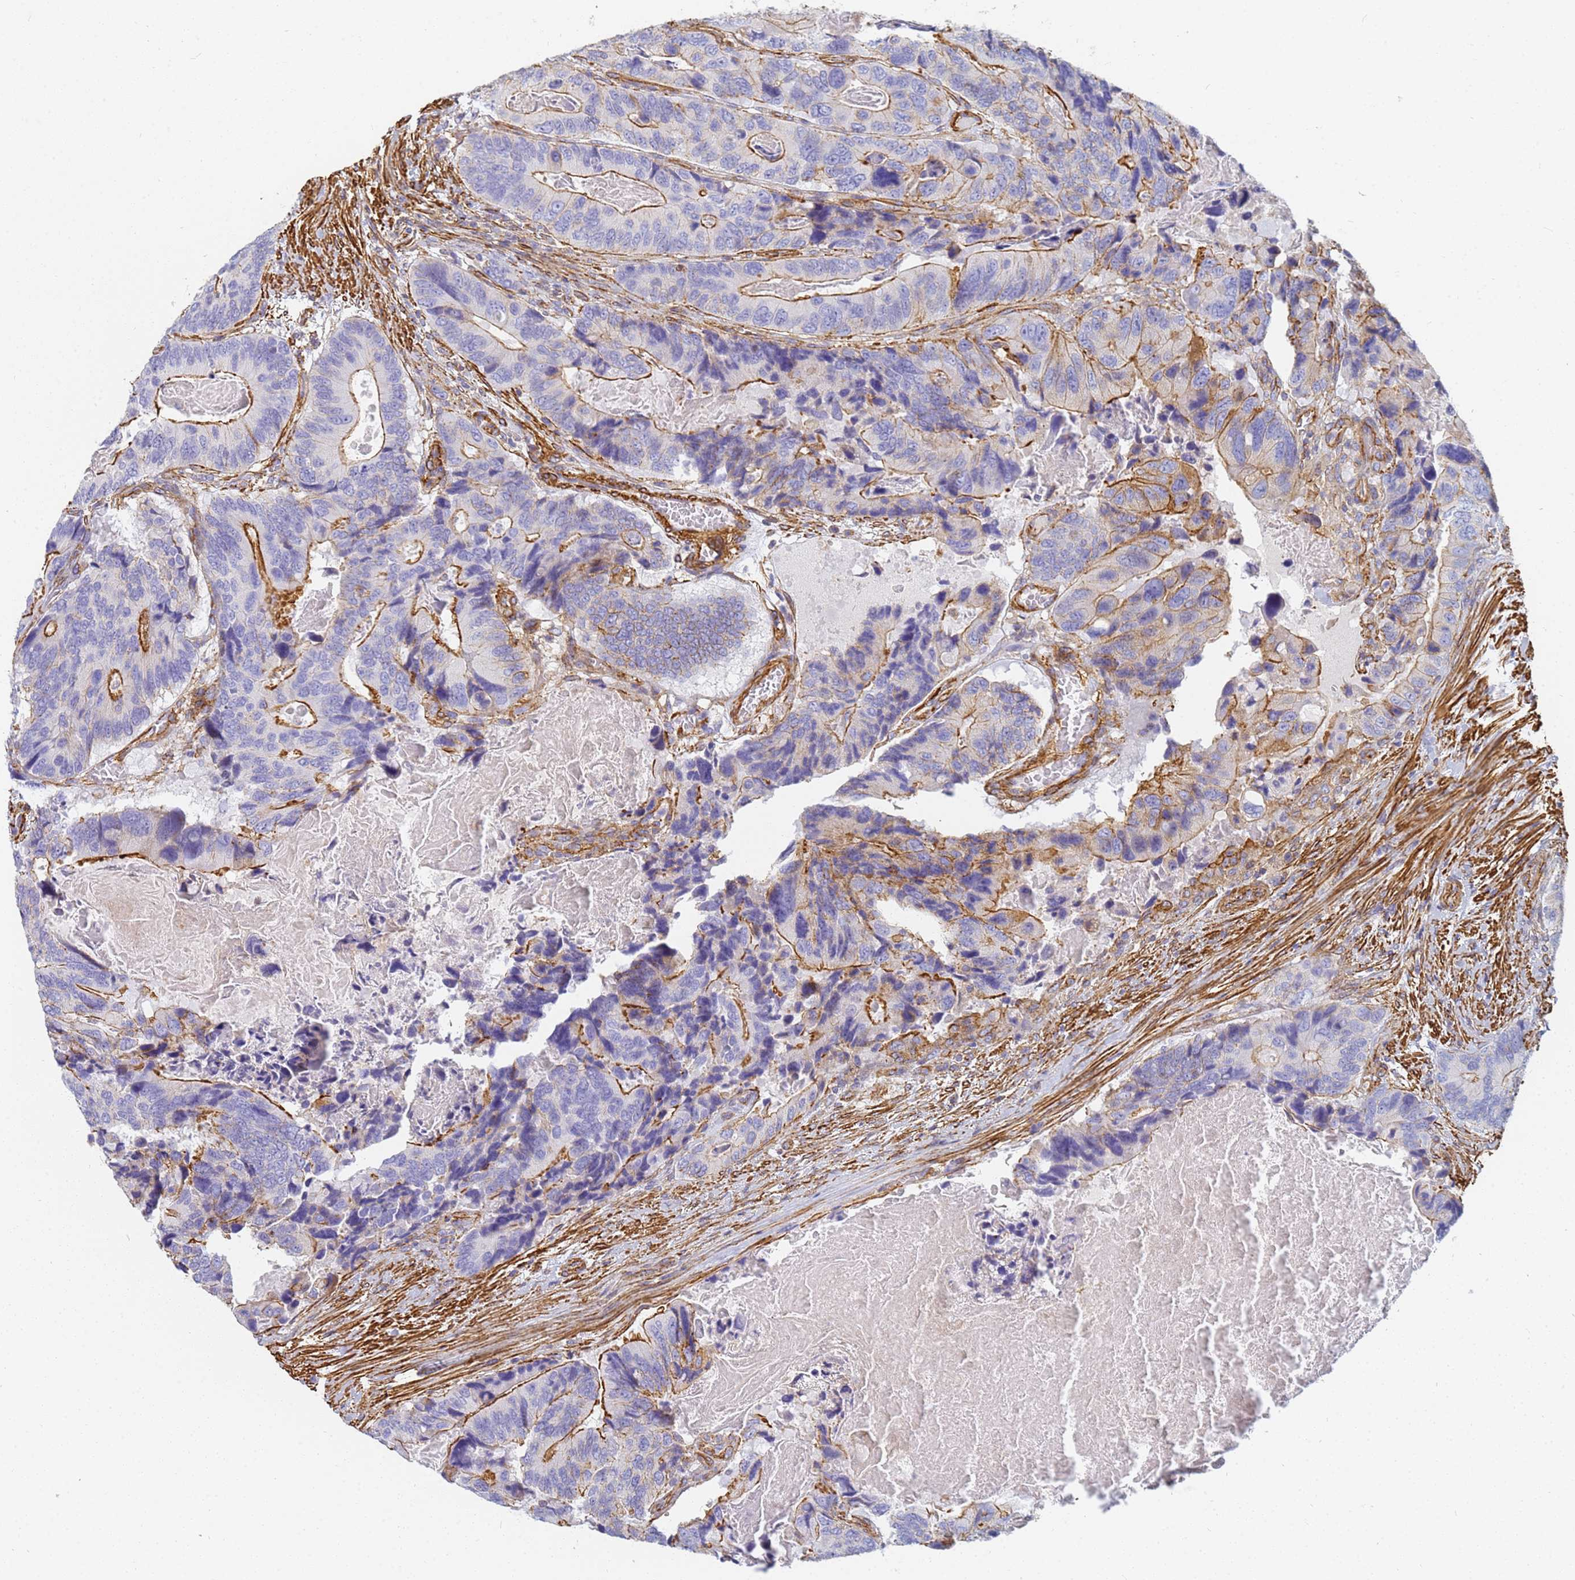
{"staining": {"intensity": "moderate", "quantity": "25%-75%", "location": "cytoplasmic/membranous"}, "tissue": "colorectal cancer", "cell_type": "Tumor cells", "image_type": "cancer", "snomed": [{"axis": "morphology", "description": "Adenocarcinoma, NOS"}, {"axis": "topography", "description": "Colon"}], "caption": "An image of colorectal adenocarcinoma stained for a protein exhibits moderate cytoplasmic/membranous brown staining in tumor cells.", "gene": "TPM1", "patient": {"sex": "male", "age": 84}}